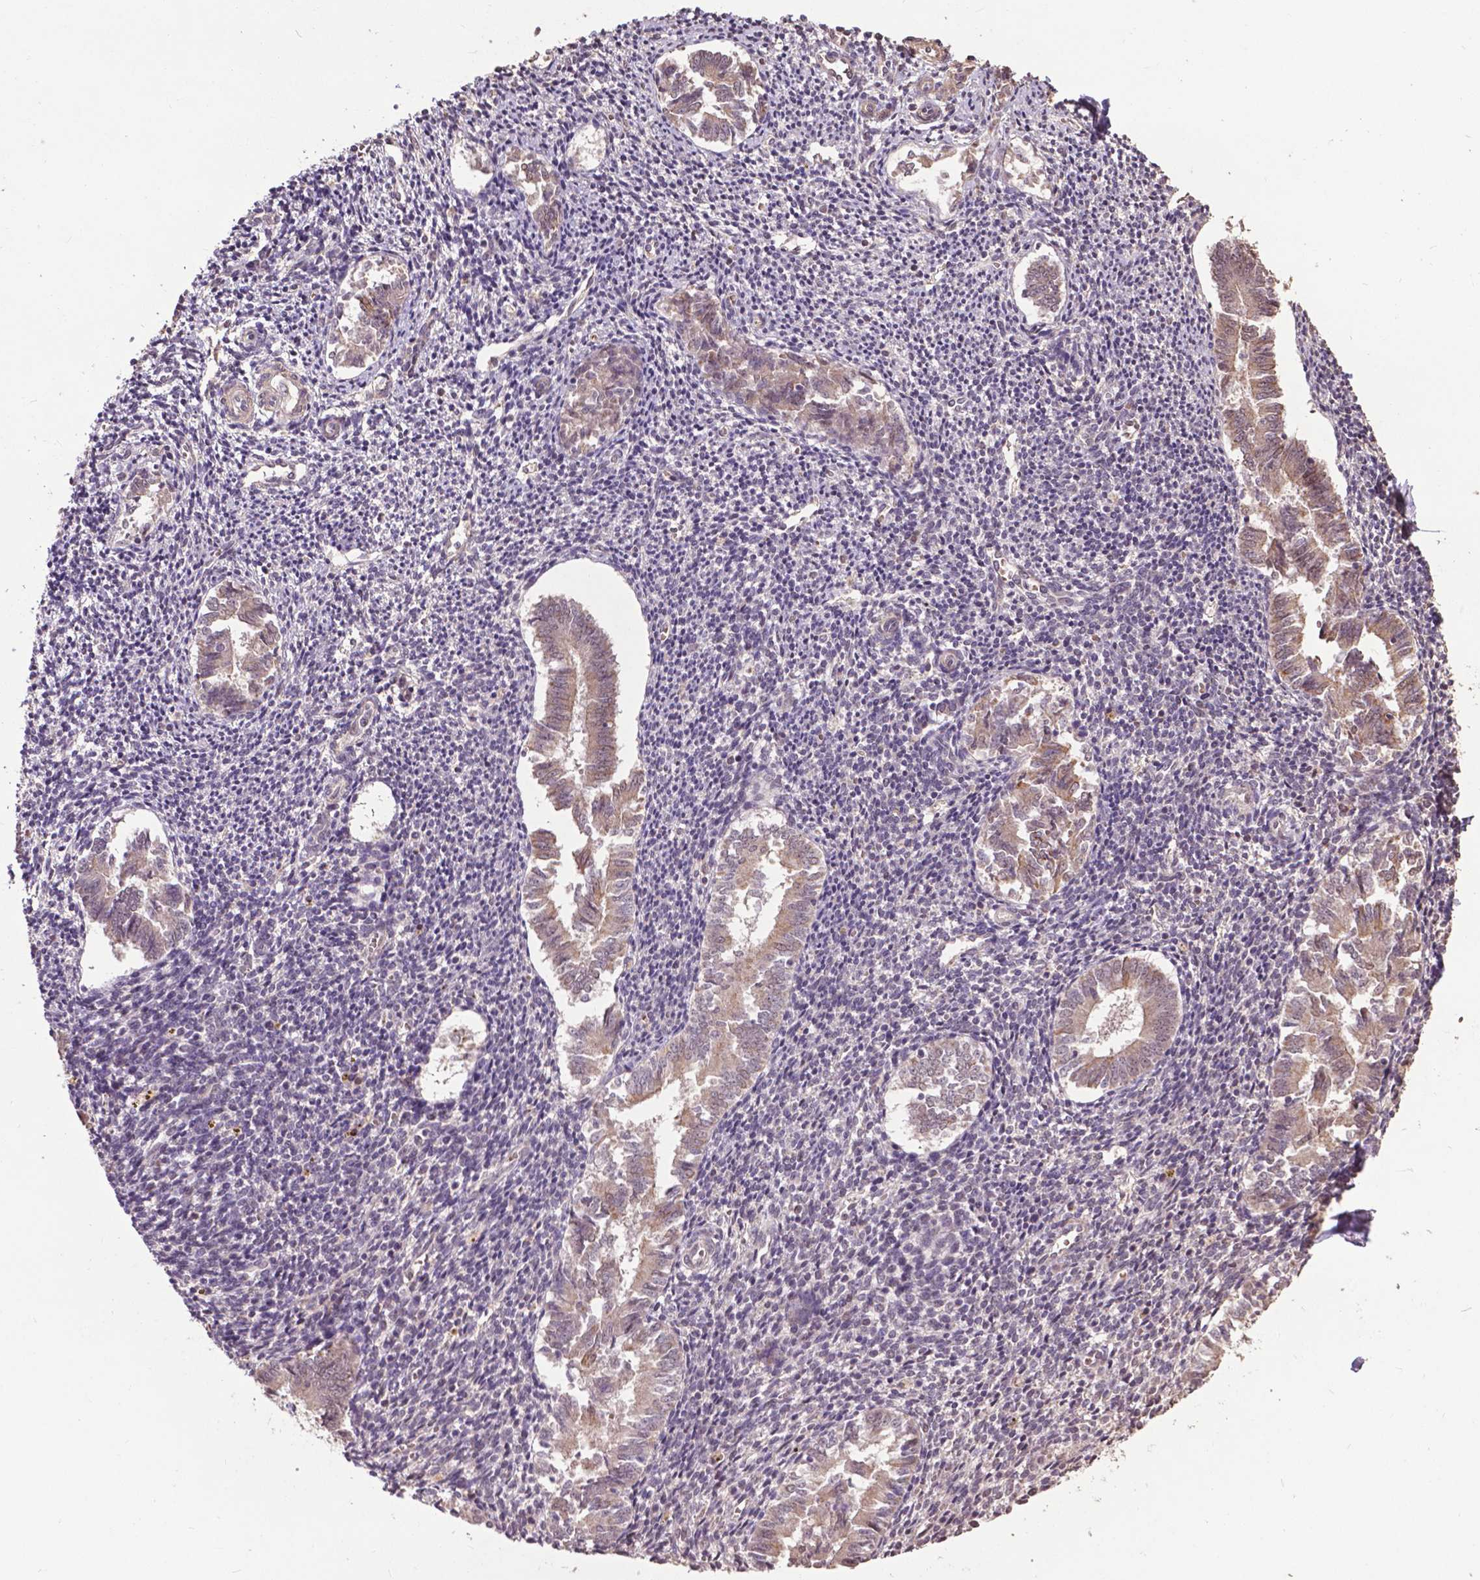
{"staining": {"intensity": "negative", "quantity": "none", "location": "none"}, "tissue": "endometrium", "cell_type": "Cells in endometrial stroma", "image_type": "normal", "snomed": [{"axis": "morphology", "description": "Normal tissue, NOS"}, {"axis": "topography", "description": "Endometrium"}], "caption": "Endometrium stained for a protein using immunohistochemistry (IHC) exhibits no expression cells in endometrial stroma.", "gene": "GLRA2", "patient": {"sex": "female", "age": 25}}